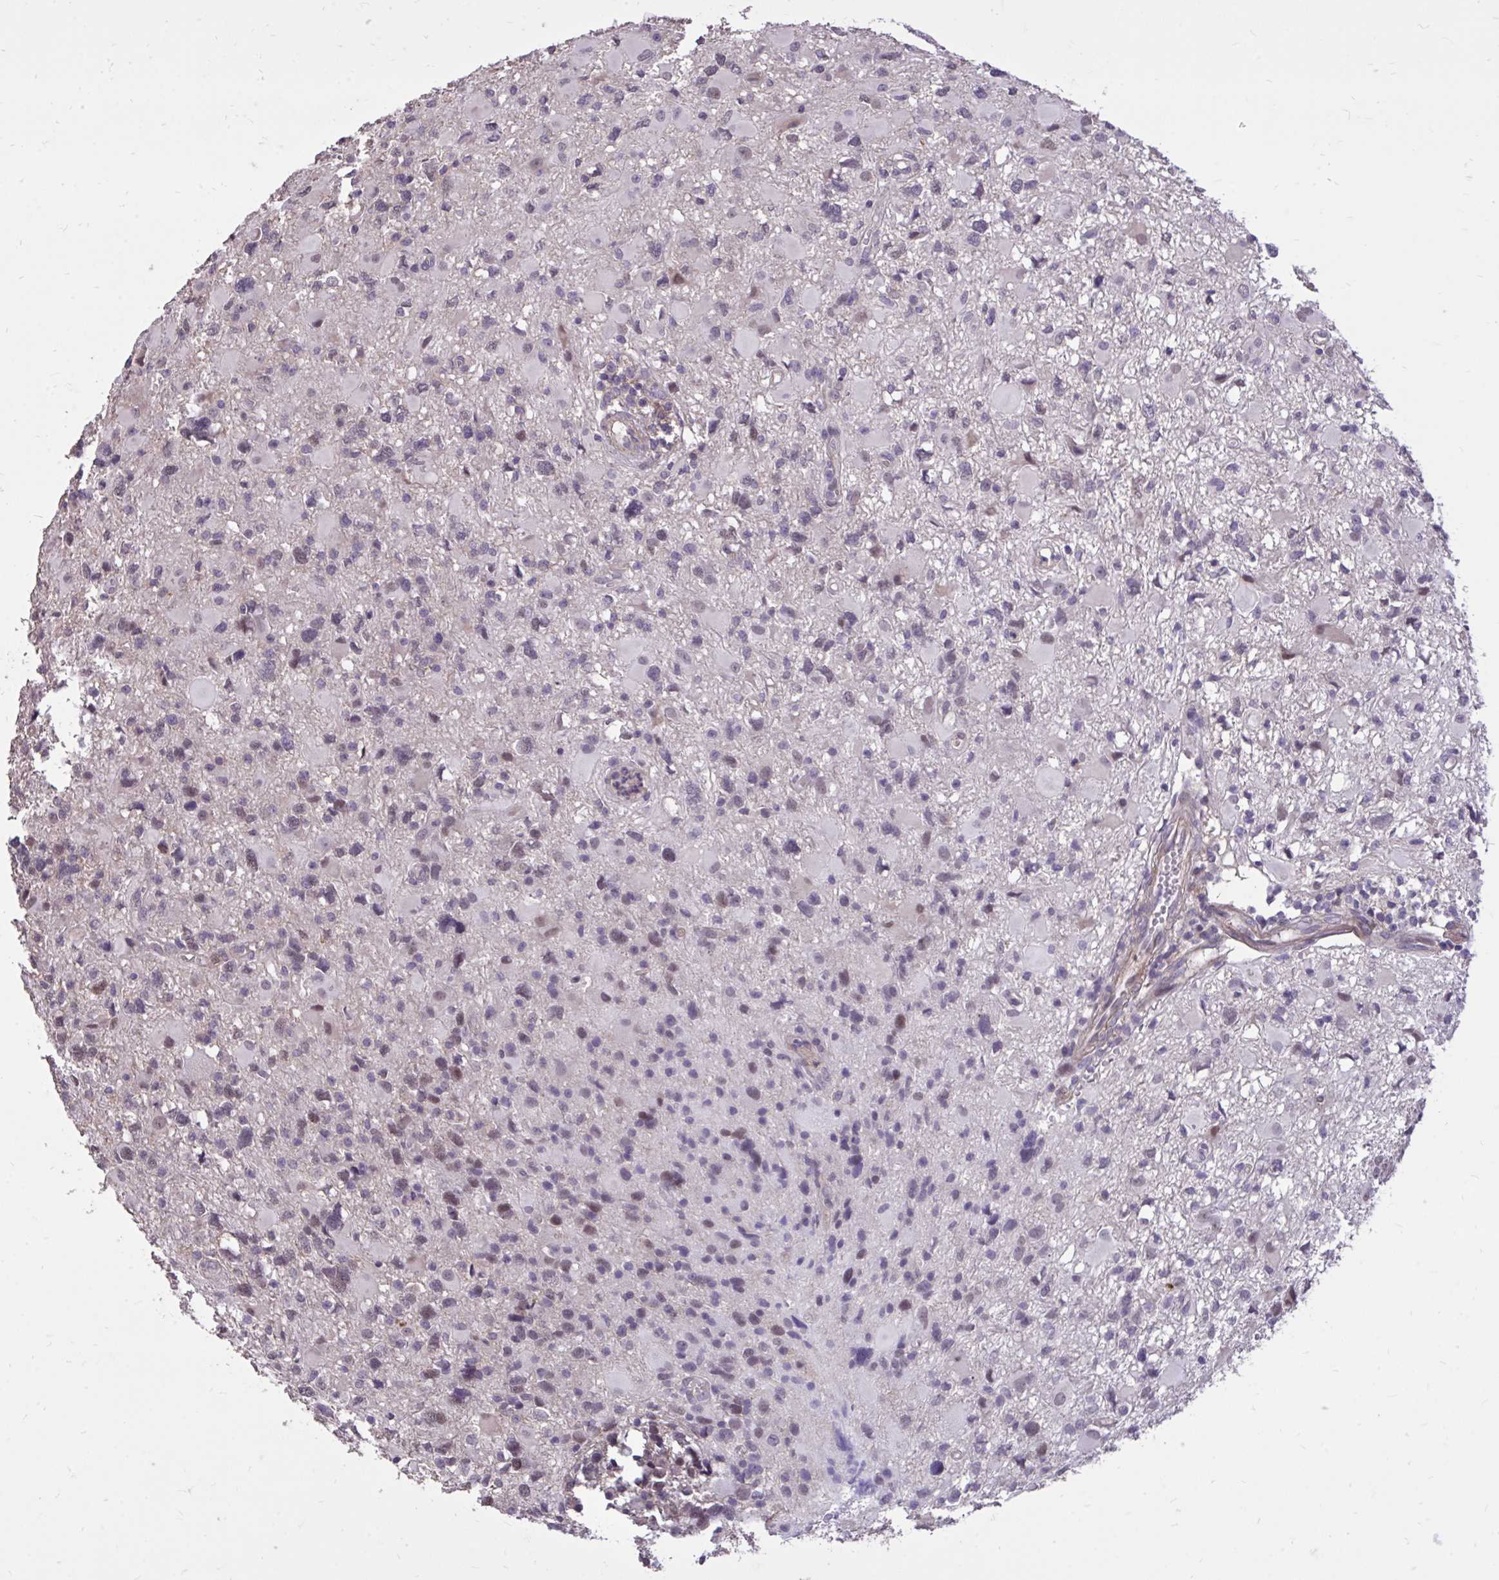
{"staining": {"intensity": "negative", "quantity": "none", "location": "none"}, "tissue": "glioma", "cell_type": "Tumor cells", "image_type": "cancer", "snomed": [{"axis": "morphology", "description": "Glioma, malignant, High grade"}, {"axis": "topography", "description": "Brain"}], "caption": "Immunohistochemistry (IHC) image of neoplastic tissue: glioma stained with DAB exhibits no significant protein positivity in tumor cells.", "gene": "IGFL2", "patient": {"sex": "male", "age": 54}}